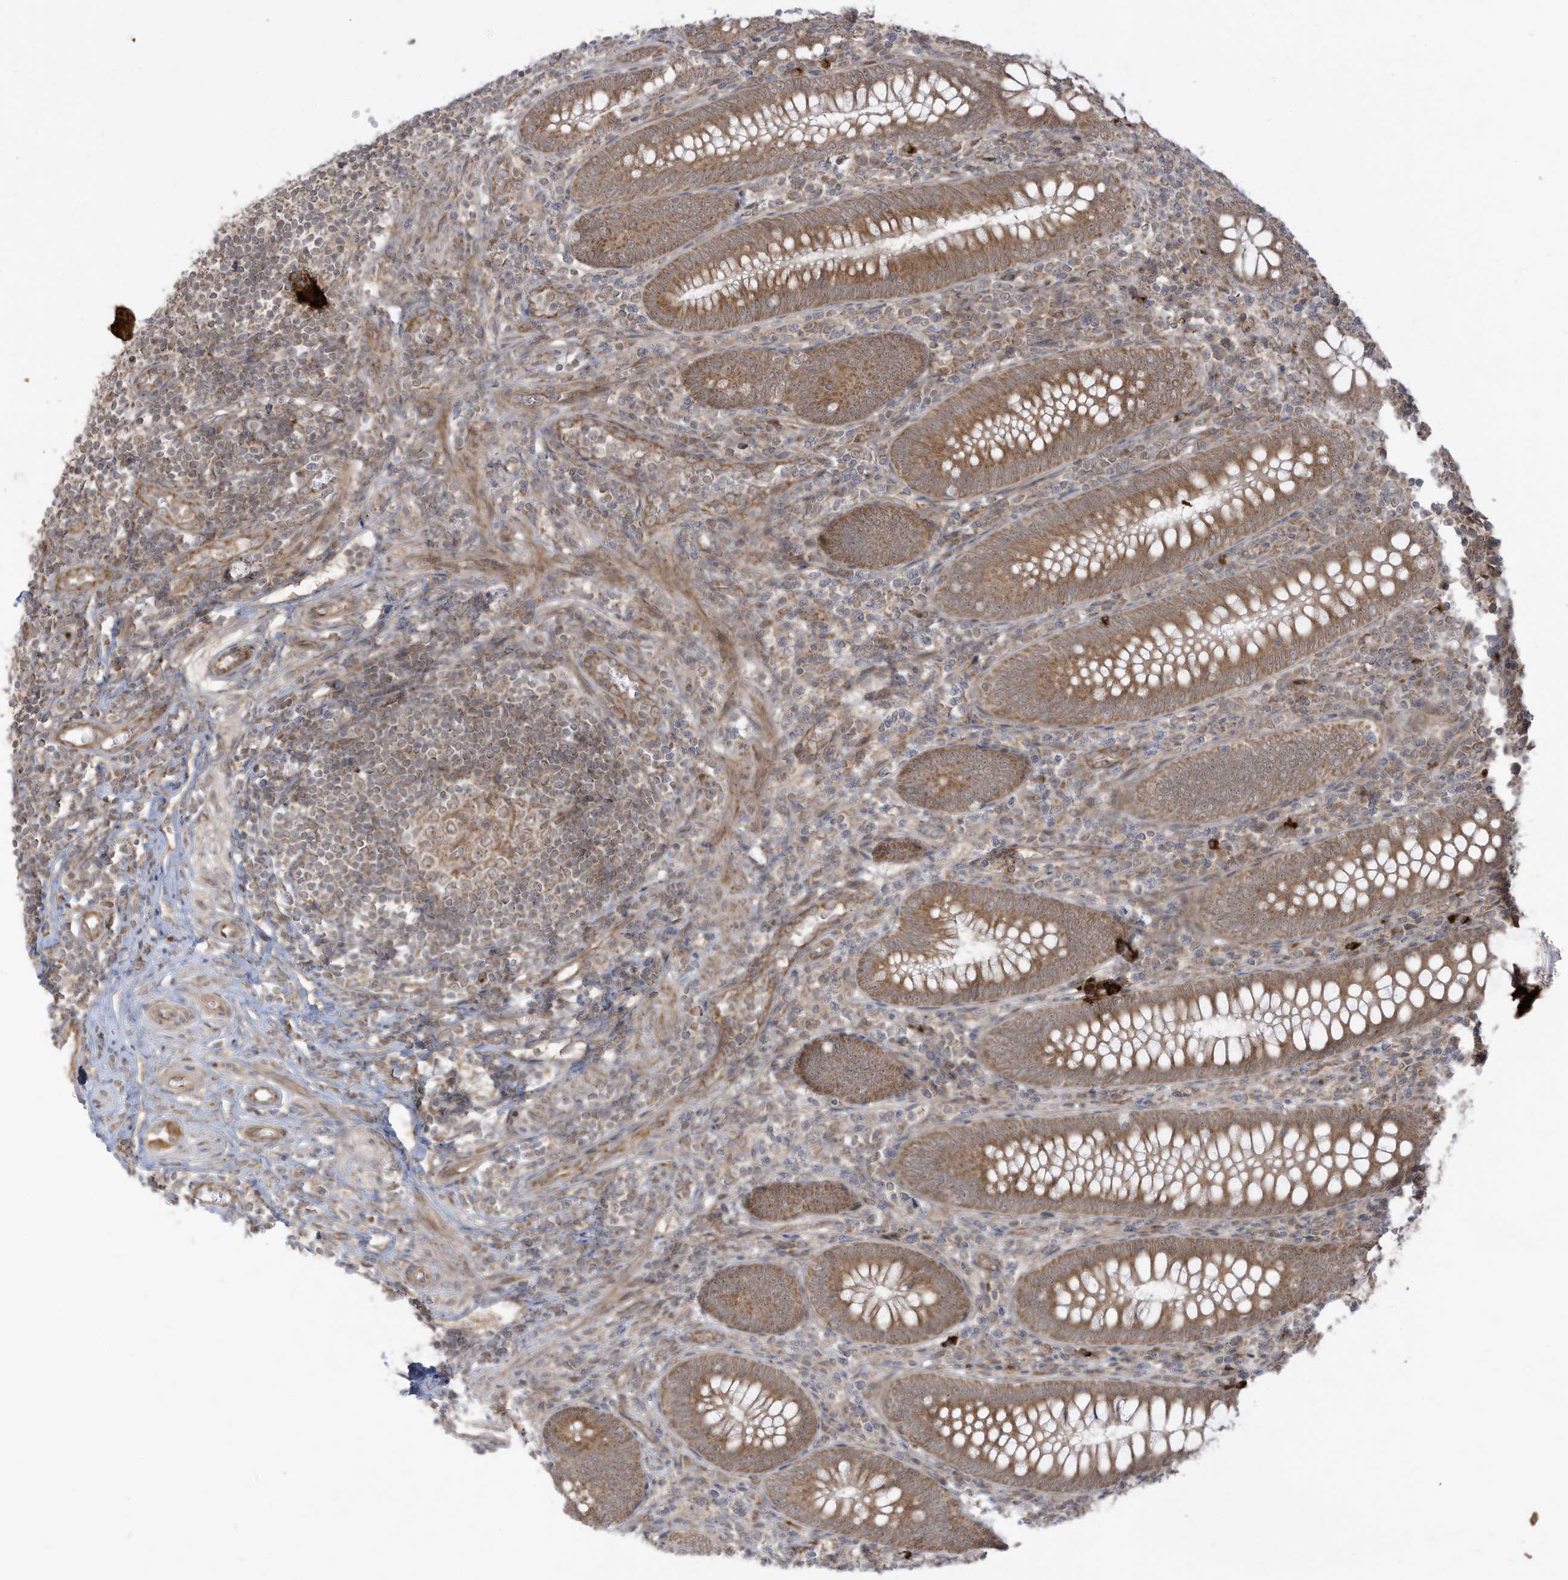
{"staining": {"intensity": "moderate", "quantity": ">75%", "location": "cytoplasmic/membranous"}, "tissue": "appendix", "cell_type": "Glandular cells", "image_type": "normal", "snomed": [{"axis": "morphology", "description": "Normal tissue, NOS"}, {"axis": "topography", "description": "Appendix"}], "caption": "The image shows immunohistochemical staining of benign appendix. There is moderate cytoplasmic/membranous positivity is seen in approximately >75% of glandular cells. The staining was performed using DAB to visualize the protein expression in brown, while the nuclei were stained in blue with hematoxylin (Magnification: 20x).", "gene": "TRIM67", "patient": {"sex": "male", "age": 14}}